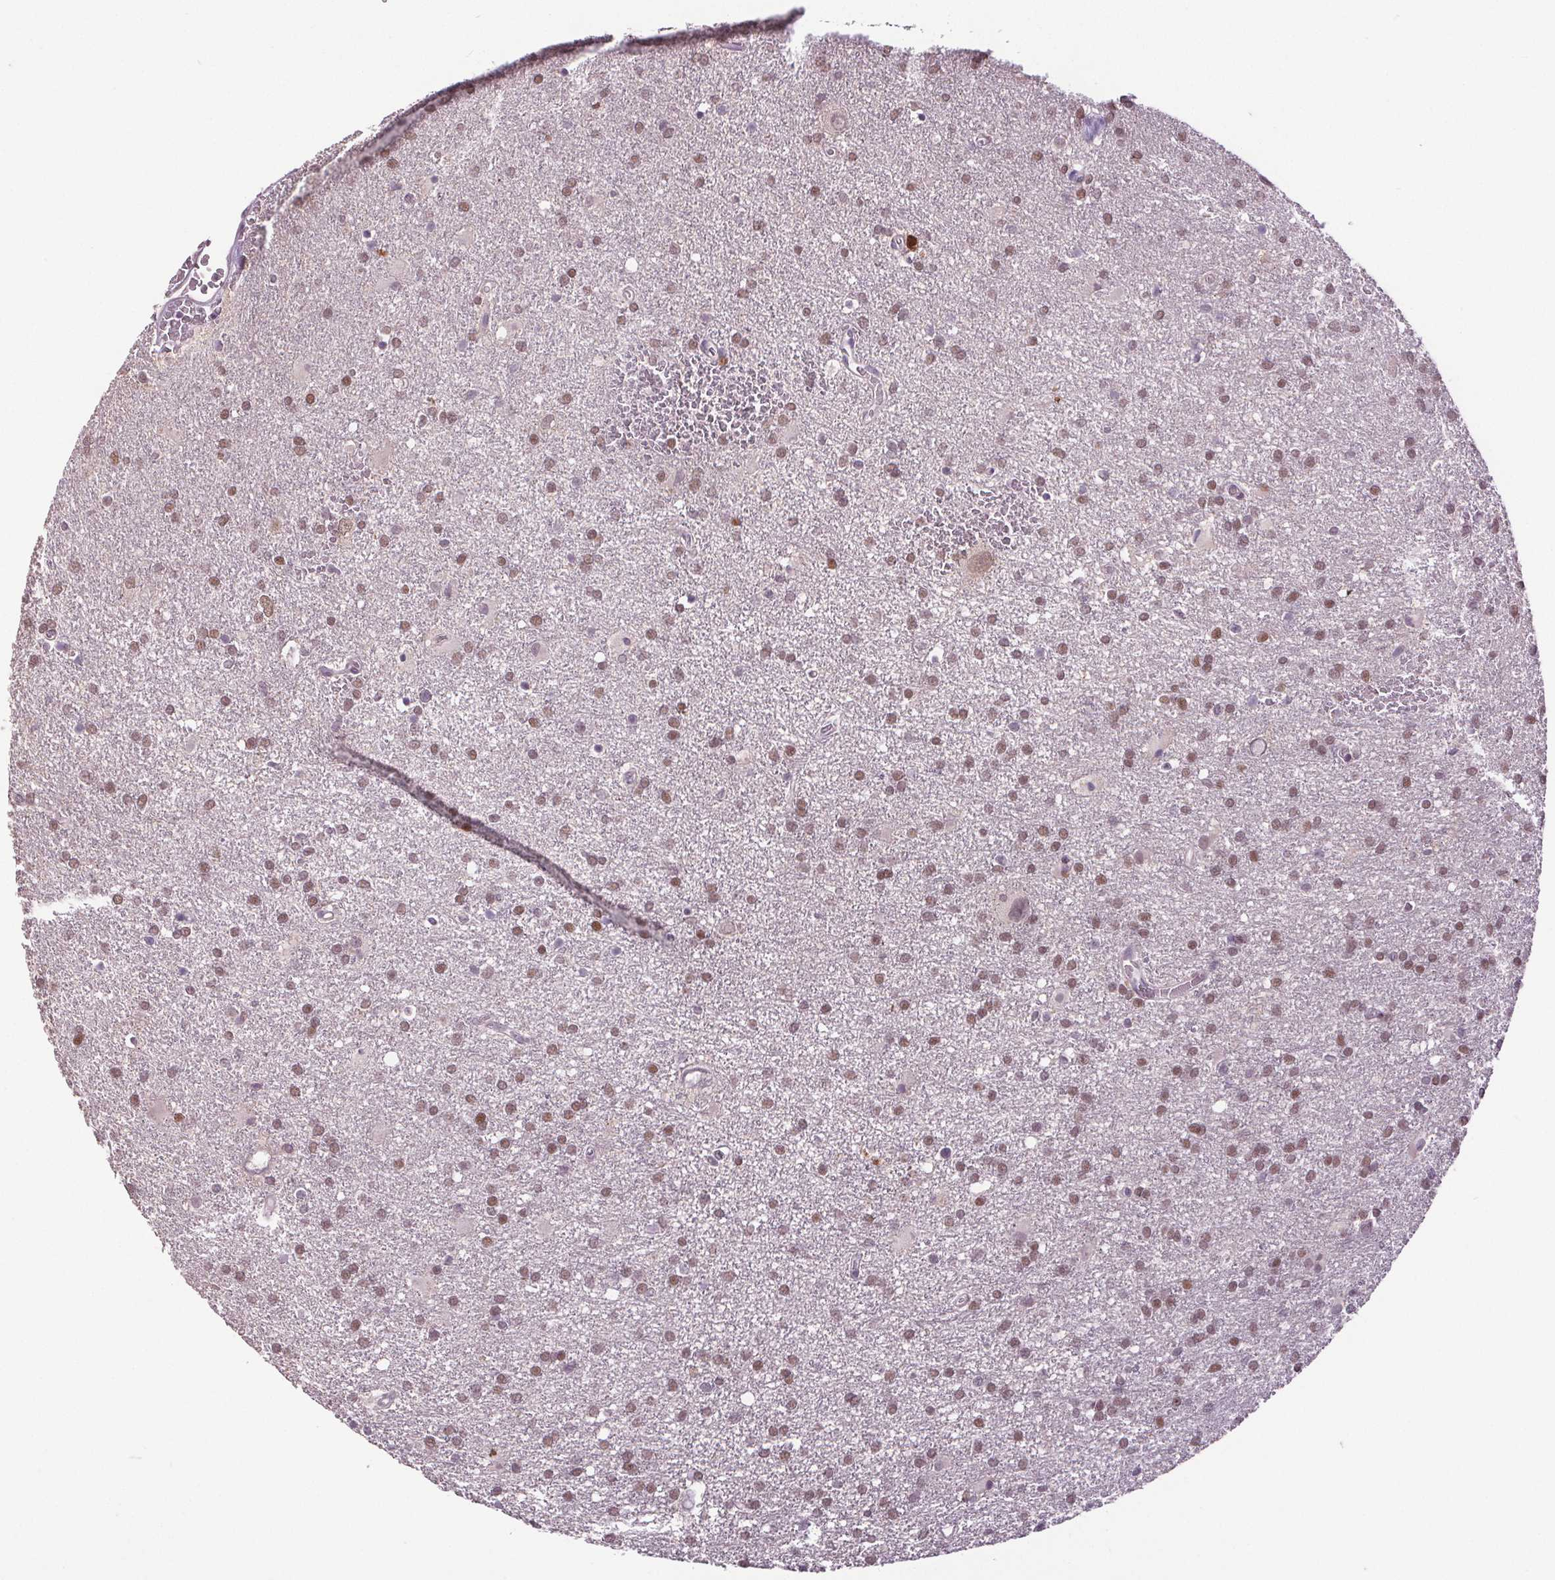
{"staining": {"intensity": "moderate", "quantity": ">75%", "location": "nuclear"}, "tissue": "glioma", "cell_type": "Tumor cells", "image_type": "cancer", "snomed": [{"axis": "morphology", "description": "Glioma, malignant, Low grade"}, {"axis": "topography", "description": "Brain"}], "caption": "High-magnification brightfield microscopy of glioma stained with DAB (3,3'-diaminobenzidine) (brown) and counterstained with hematoxylin (blue). tumor cells exhibit moderate nuclear staining is appreciated in about>75% of cells.", "gene": "CENPF", "patient": {"sex": "male", "age": 66}}